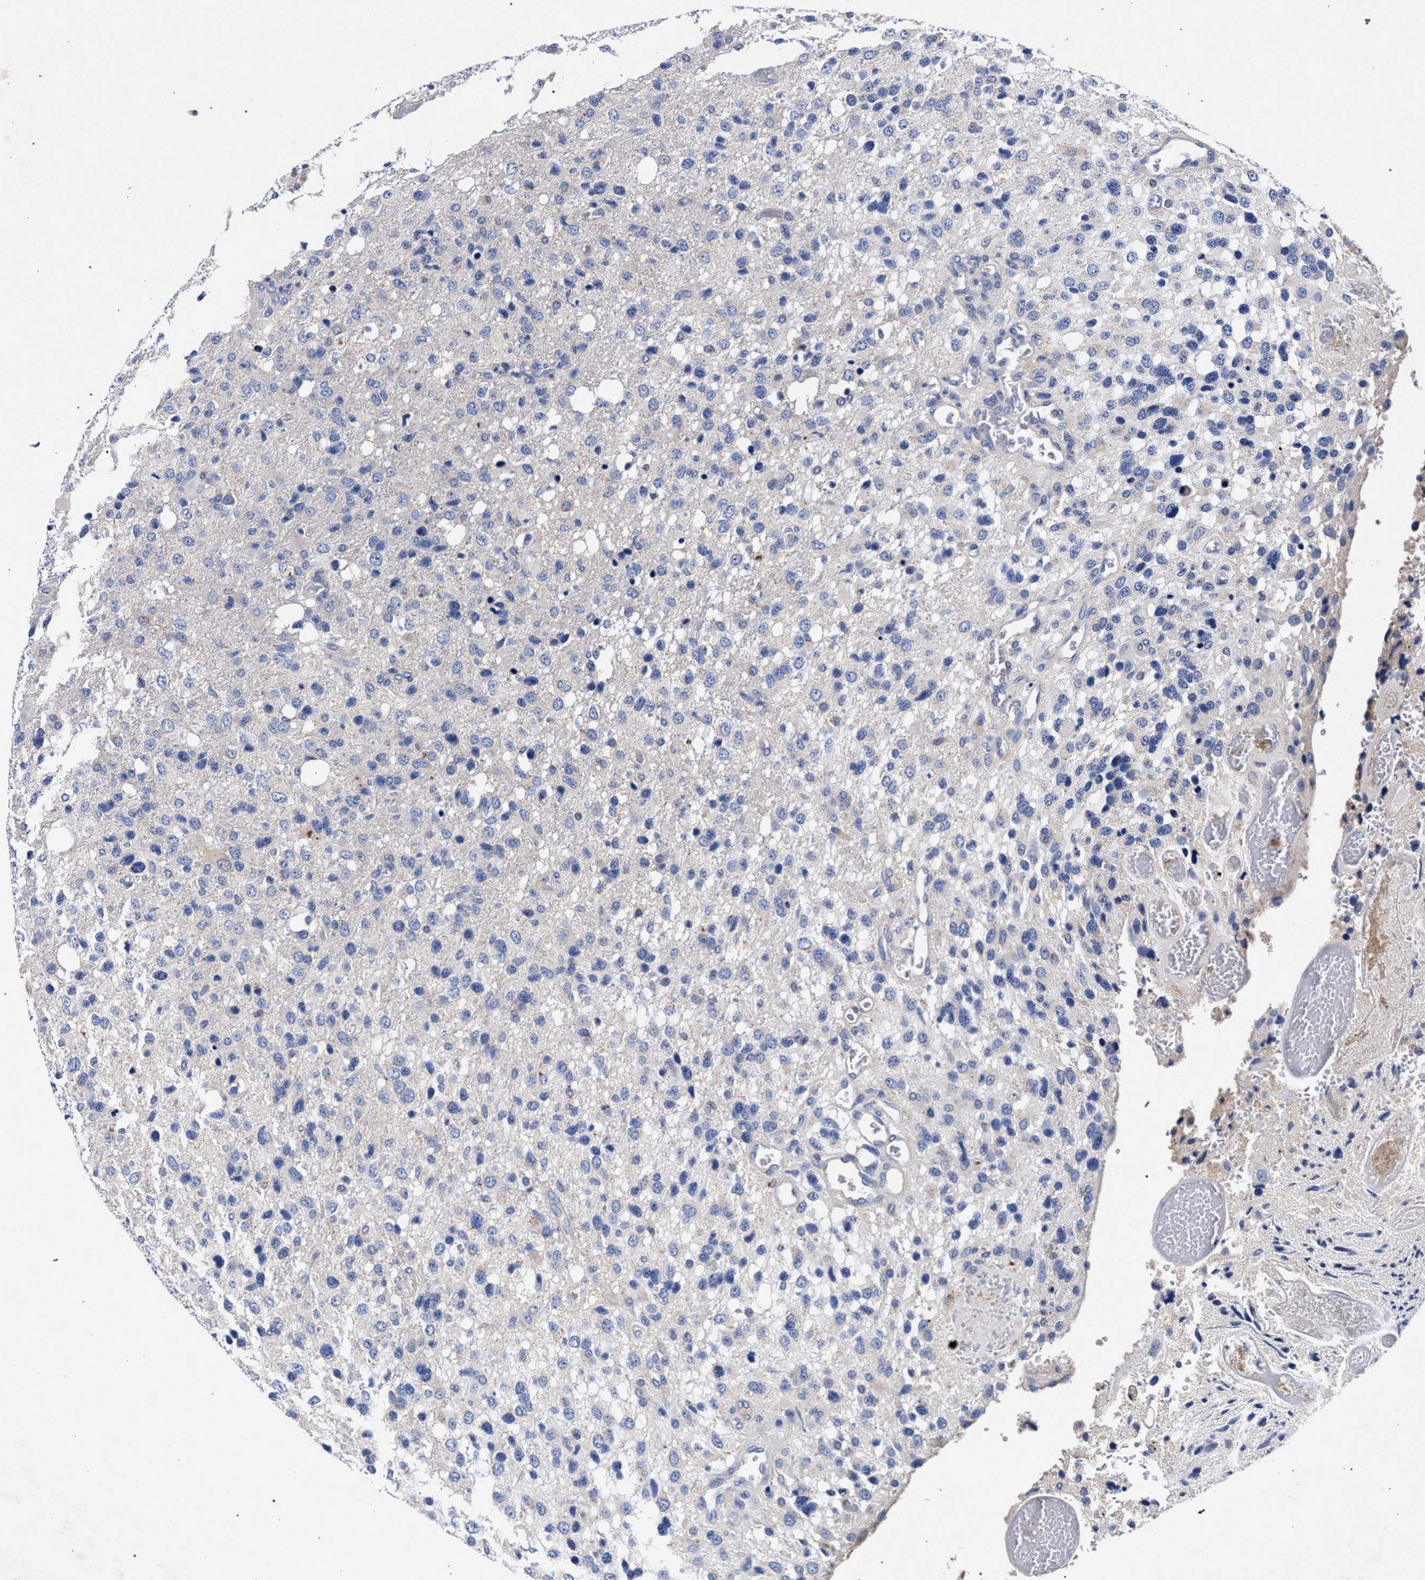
{"staining": {"intensity": "negative", "quantity": "none", "location": "none"}, "tissue": "glioma", "cell_type": "Tumor cells", "image_type": "cancer", "snomed": [{"axis": "morphology", "description": "Glioma, malignant, High grade"}, {"axis": "topography", "description": "Brain"}], "caption": "Glioma was stained to show a protein in brown. There is no significant expression in tumor cells.", "gene": "HSD17B14", "patient": {"sex": "female", "age": 58}}